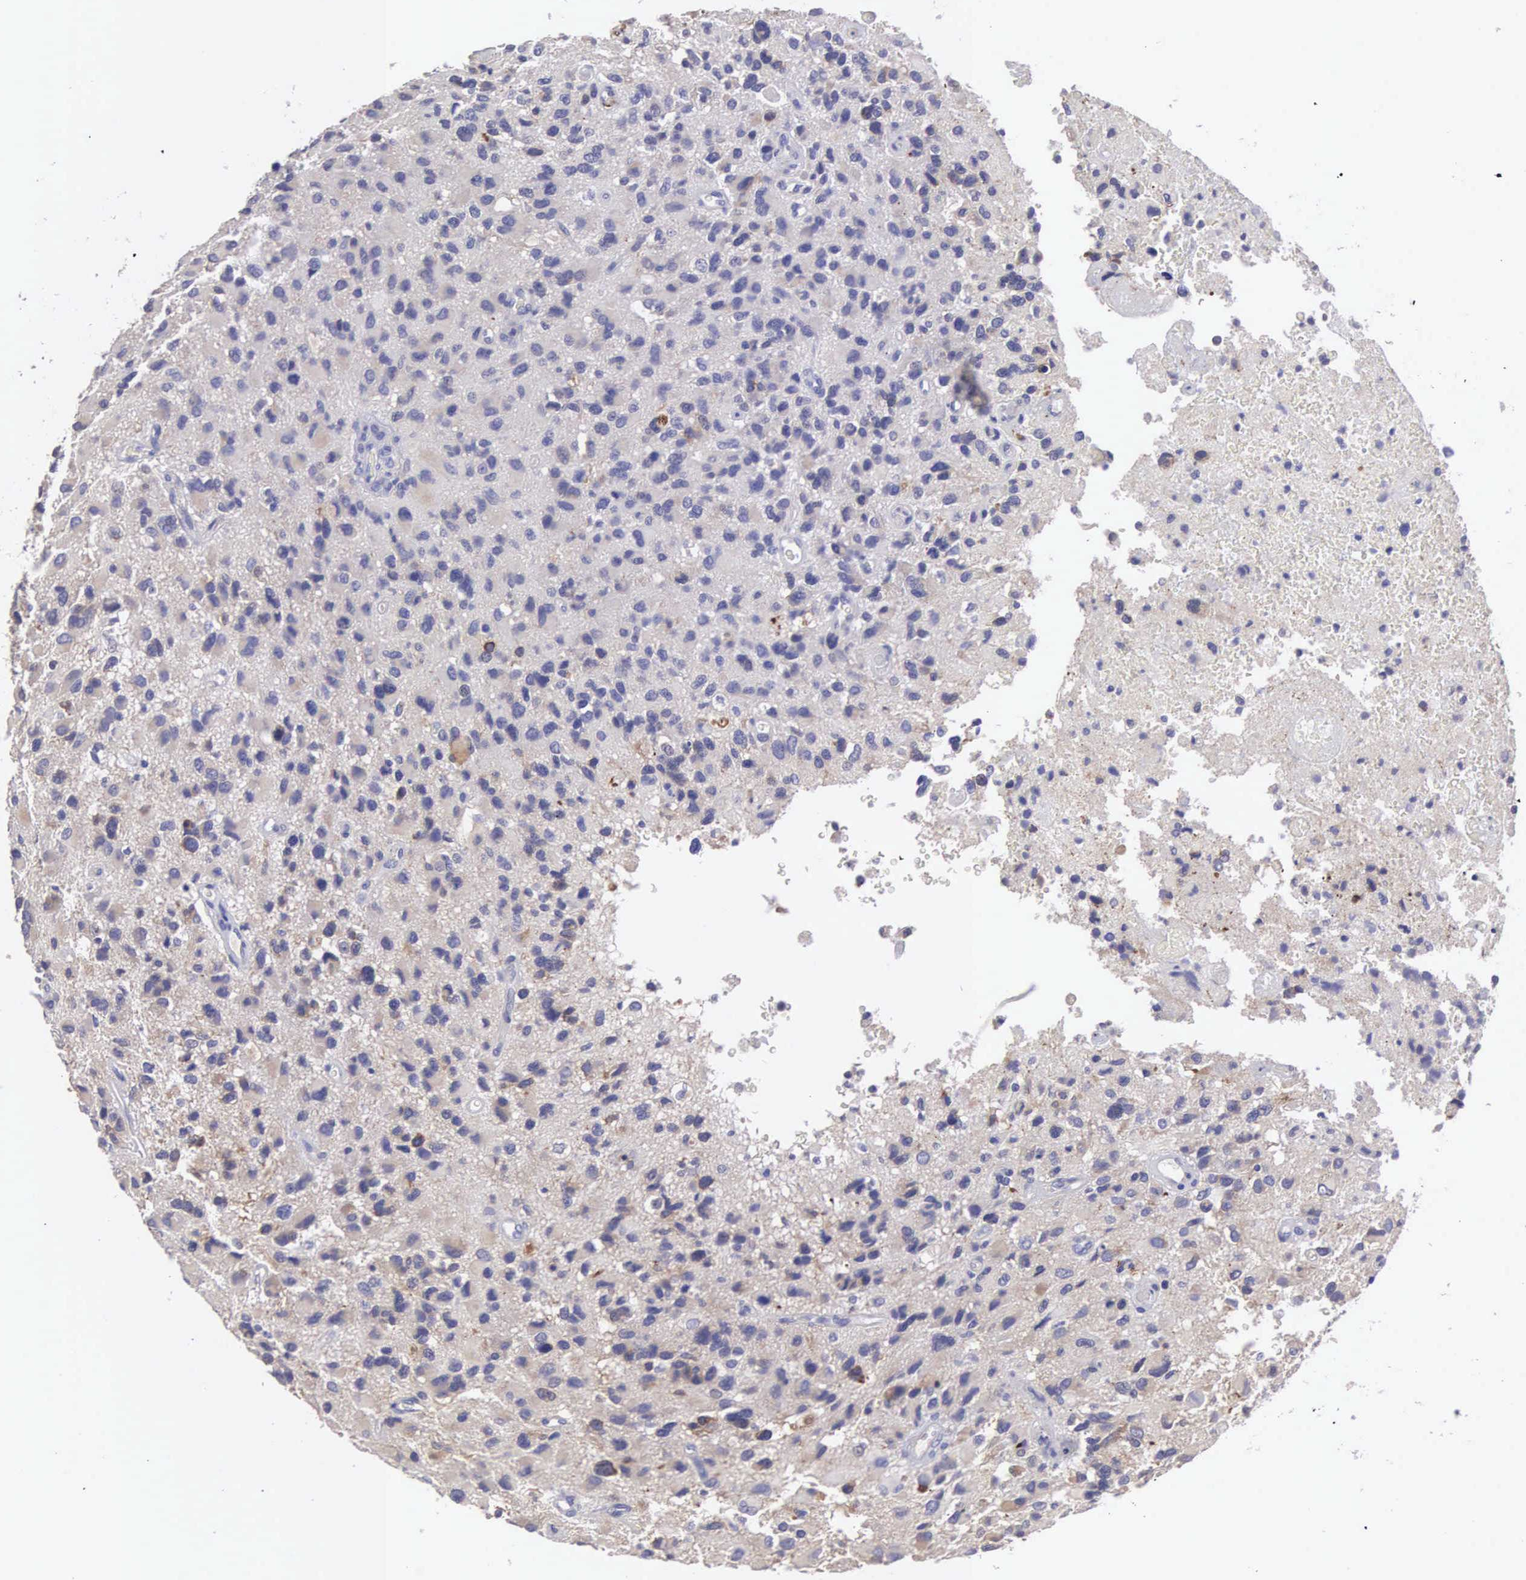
{"staining": {"intensity": "negative", "quantity": "none", "location": "none"}, "tissue": "glioma", "cell_type": "Tumor cells", "image_type": "cancer", "snomed": [{"axis": "morphology", "description": "Glioma, malignant, High grade"}, {"axis": "topography", "description": "Brain"}], "caption": "Immunohistochemistry histopathology image of neoplastic tissue: glioma stained with DAB shows no significant protein expression in tumor cells.", "gene": "SLITRK4", "patient": {"sex": "male", "age": 69}}